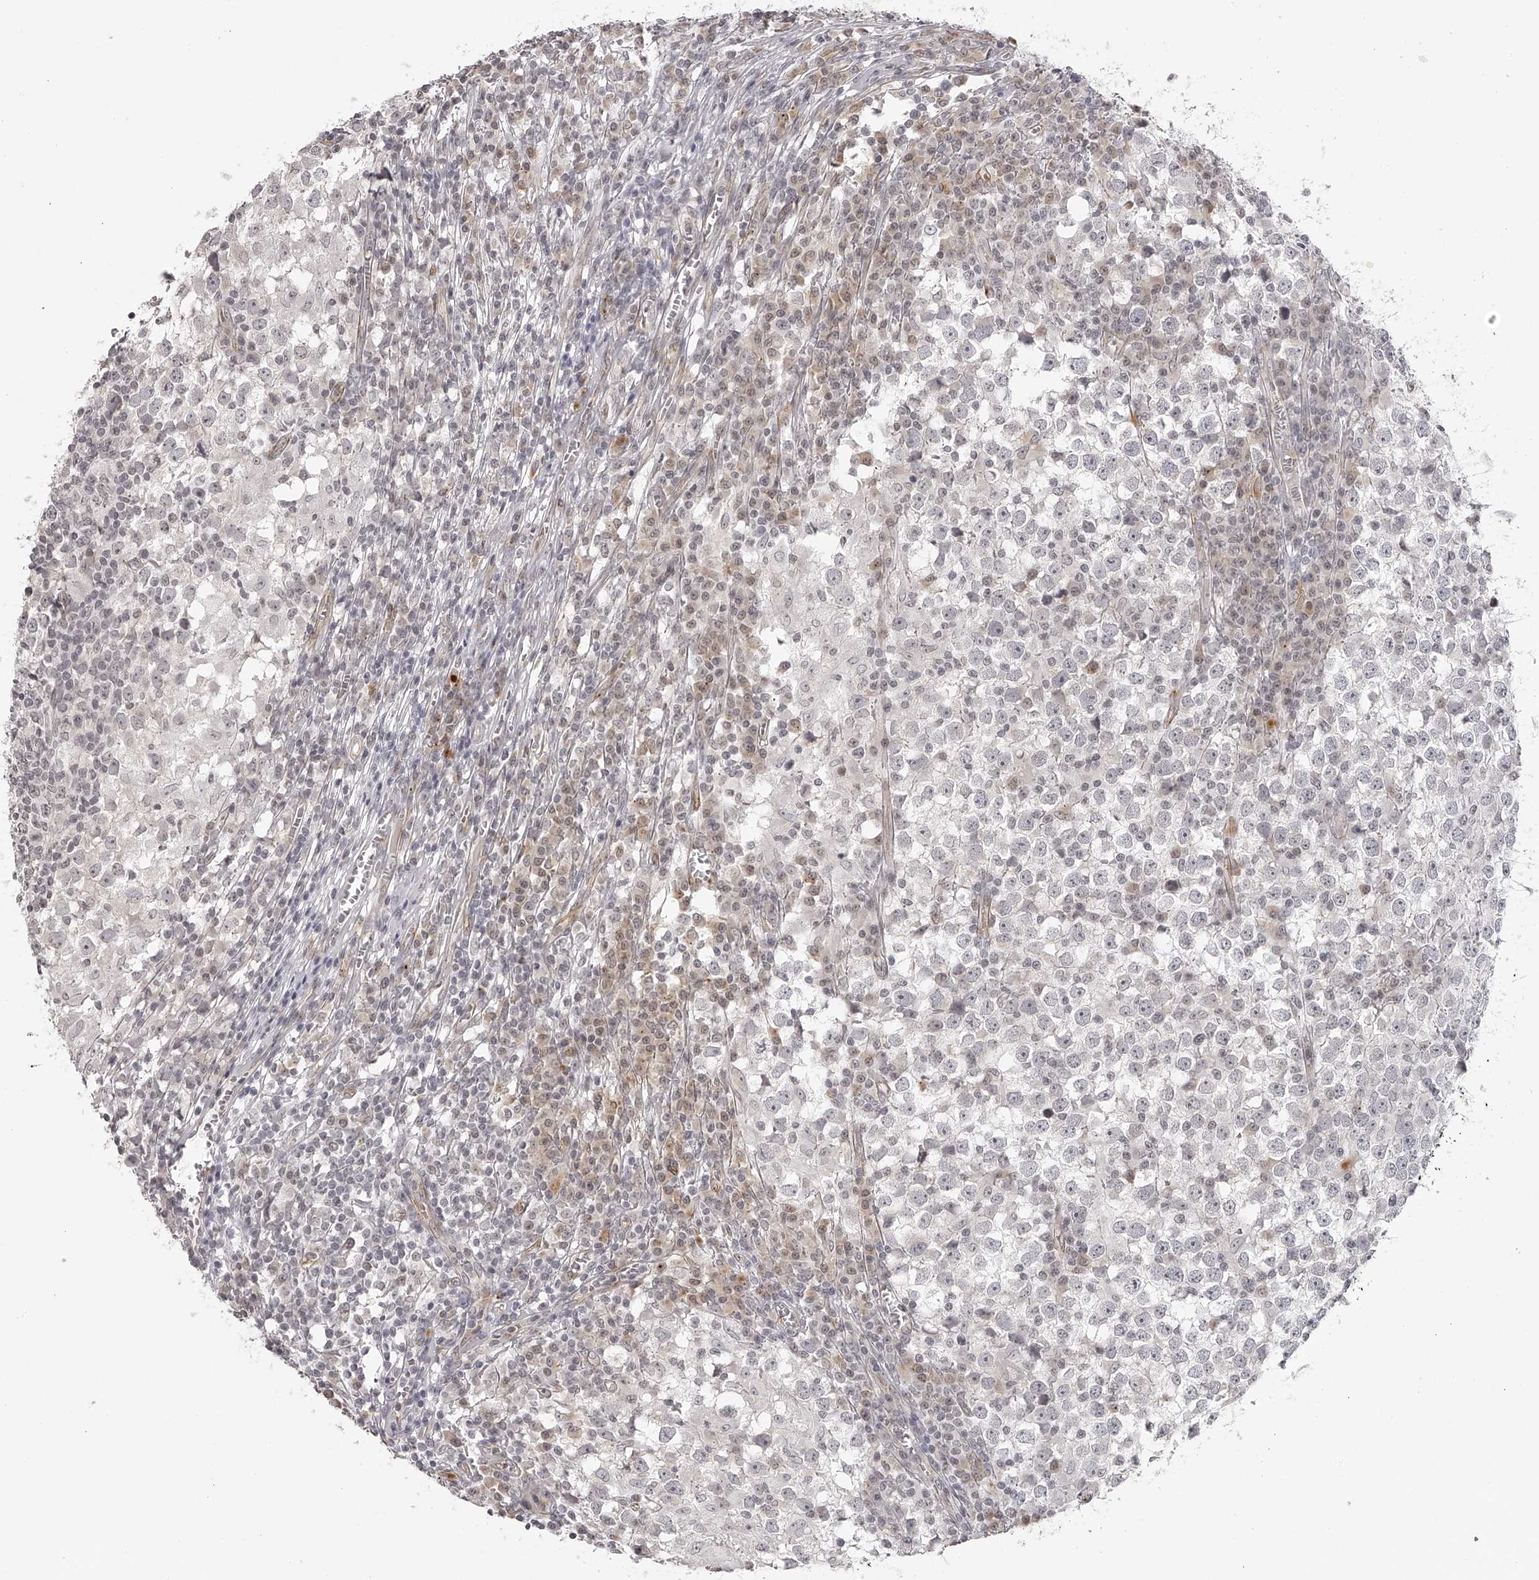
{"staining": {"intensity": "negative", "quantity": "none", "location": "none"}, "tissue": "testis cancer", "cell_type": "Tumor cells", "image_type": "cancer", "snomed": [{"axis": "morphology", "description": "Seminoma, NOS"}, {"axis": "topography", "description": "Testis"}], "caption": "Immunohistochemical staining of human testis cancer (seminoma) displays no significant positivity in tumor cells.", "gene": "RNF220", "patient": {"sex": "male", "age": 65}}